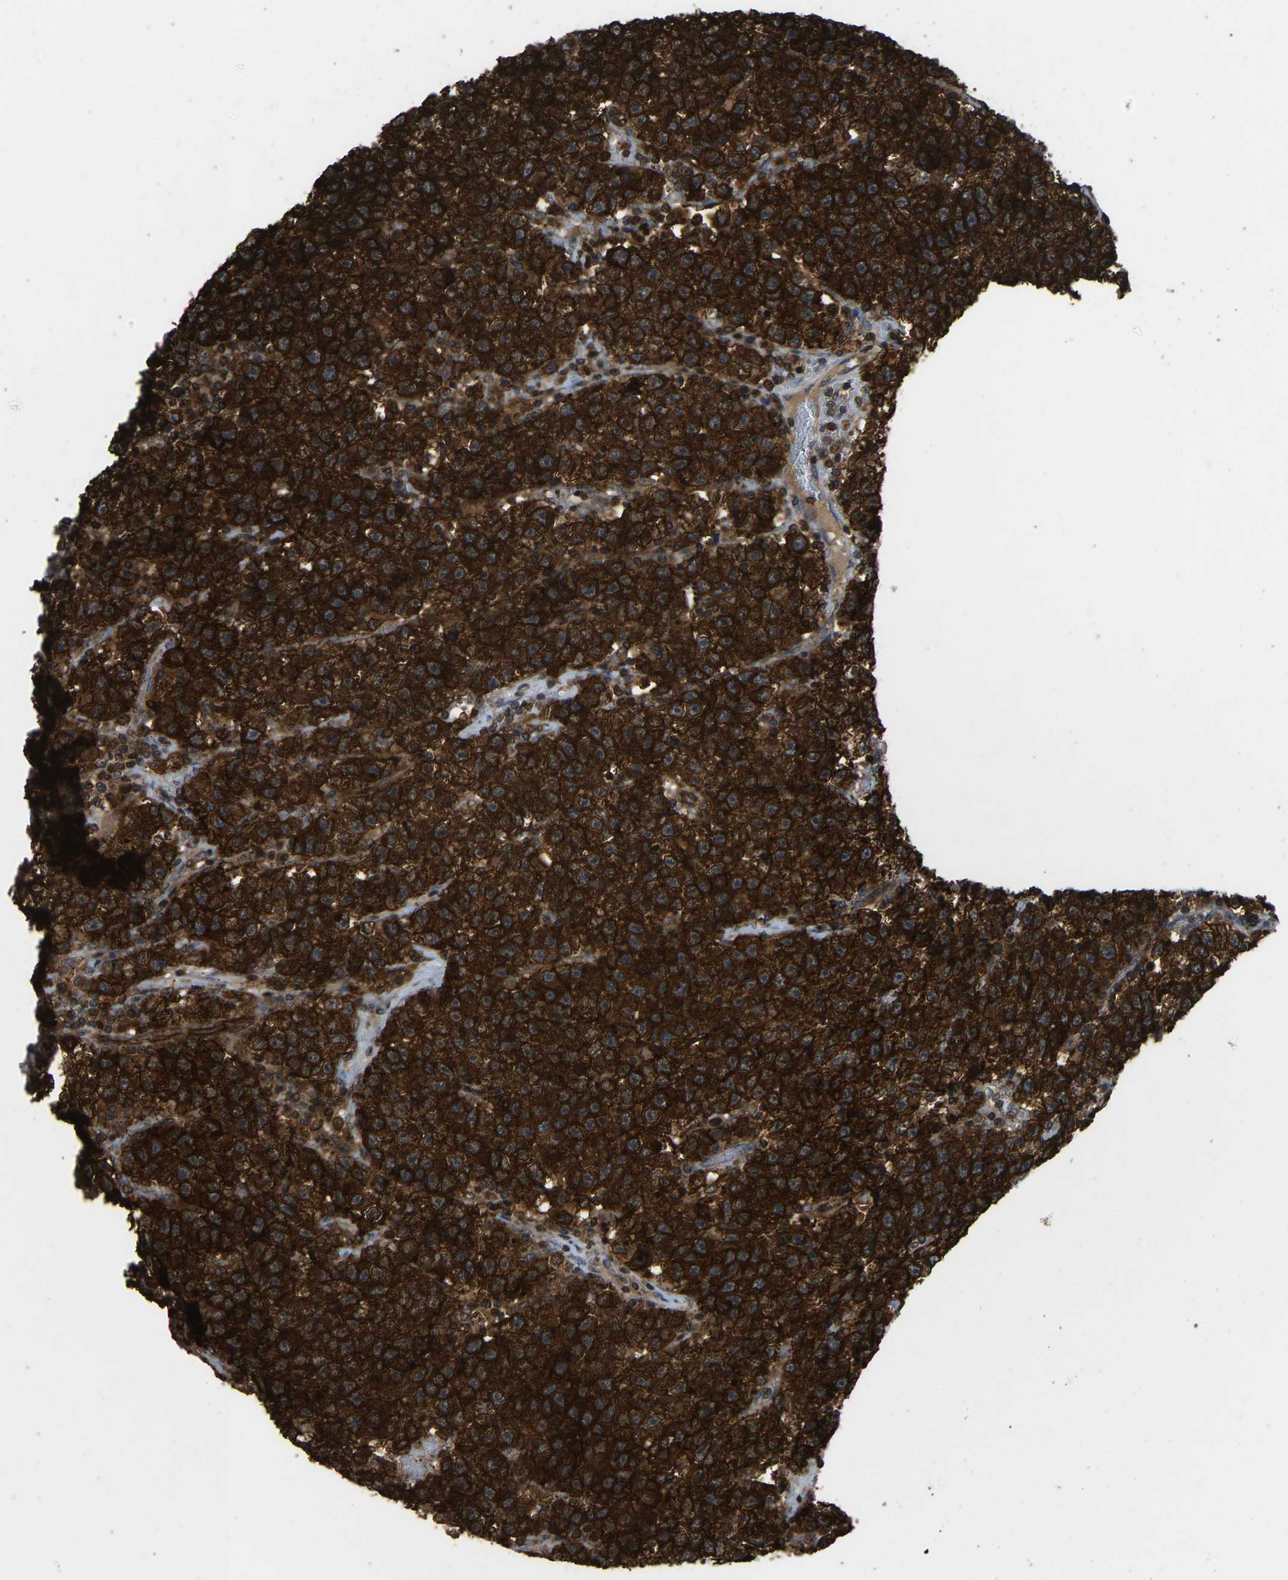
{"staining": {"intensity": "strong", "quantity": ">75%", "location": "cytoplasmic/membranous"}, "tissue": "testis cancer", "cell_type": "Tumor cells", "image_type": "cancer", "snomed": [{"axis": "morphology", "description": "Seminoma, NOS"}, {"axis": "topography", "description": "Testis"}], "caption": "DAB immunohistochemical staining of testis cancer exhibits strong cytoplasmic/membranous protein staining in approximately >75% of tumor cells.", "gene": "CCT8", "patient": {"sex": "male", "age": 22}}